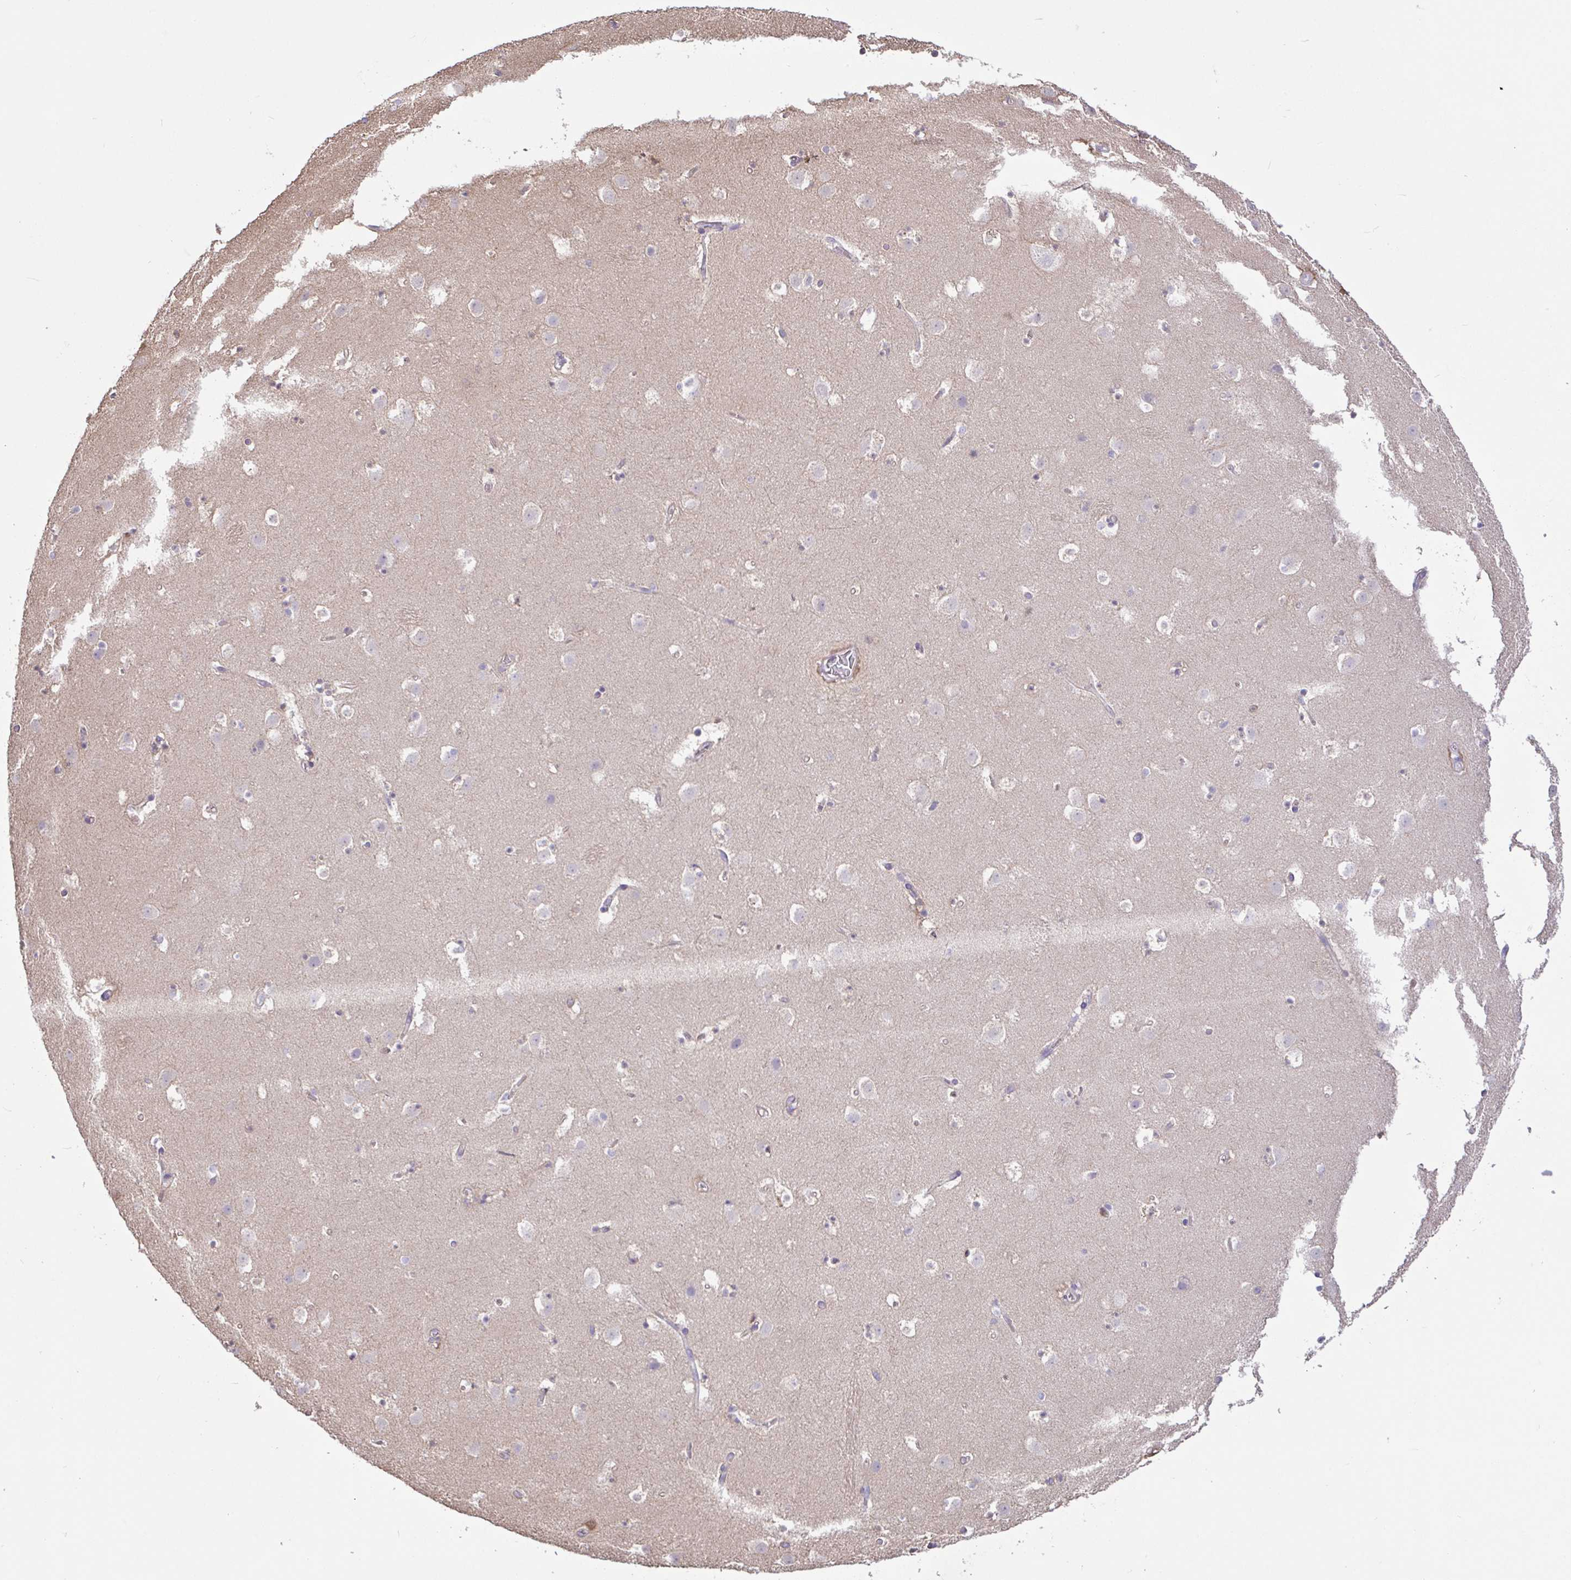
{"staining": {"intensity": "negative", "quantity": "none", "location": "none"}, "tissue": "caudate", "cell_type": "Glial cells", "image_type": "normal", "snomed": [{"axis": "morphology", "description": "Normal tissue, NOS"}, {"axis": "topography", "description": "Lateral ventricle wall"}], "caption": "Glial cells are negative for protein expression in benign human caudate. (Brightfield microscopy of DAB IHC at high magnification).", "gene": "PLCD4", "patient": {"sex": "male", "age": 37}}